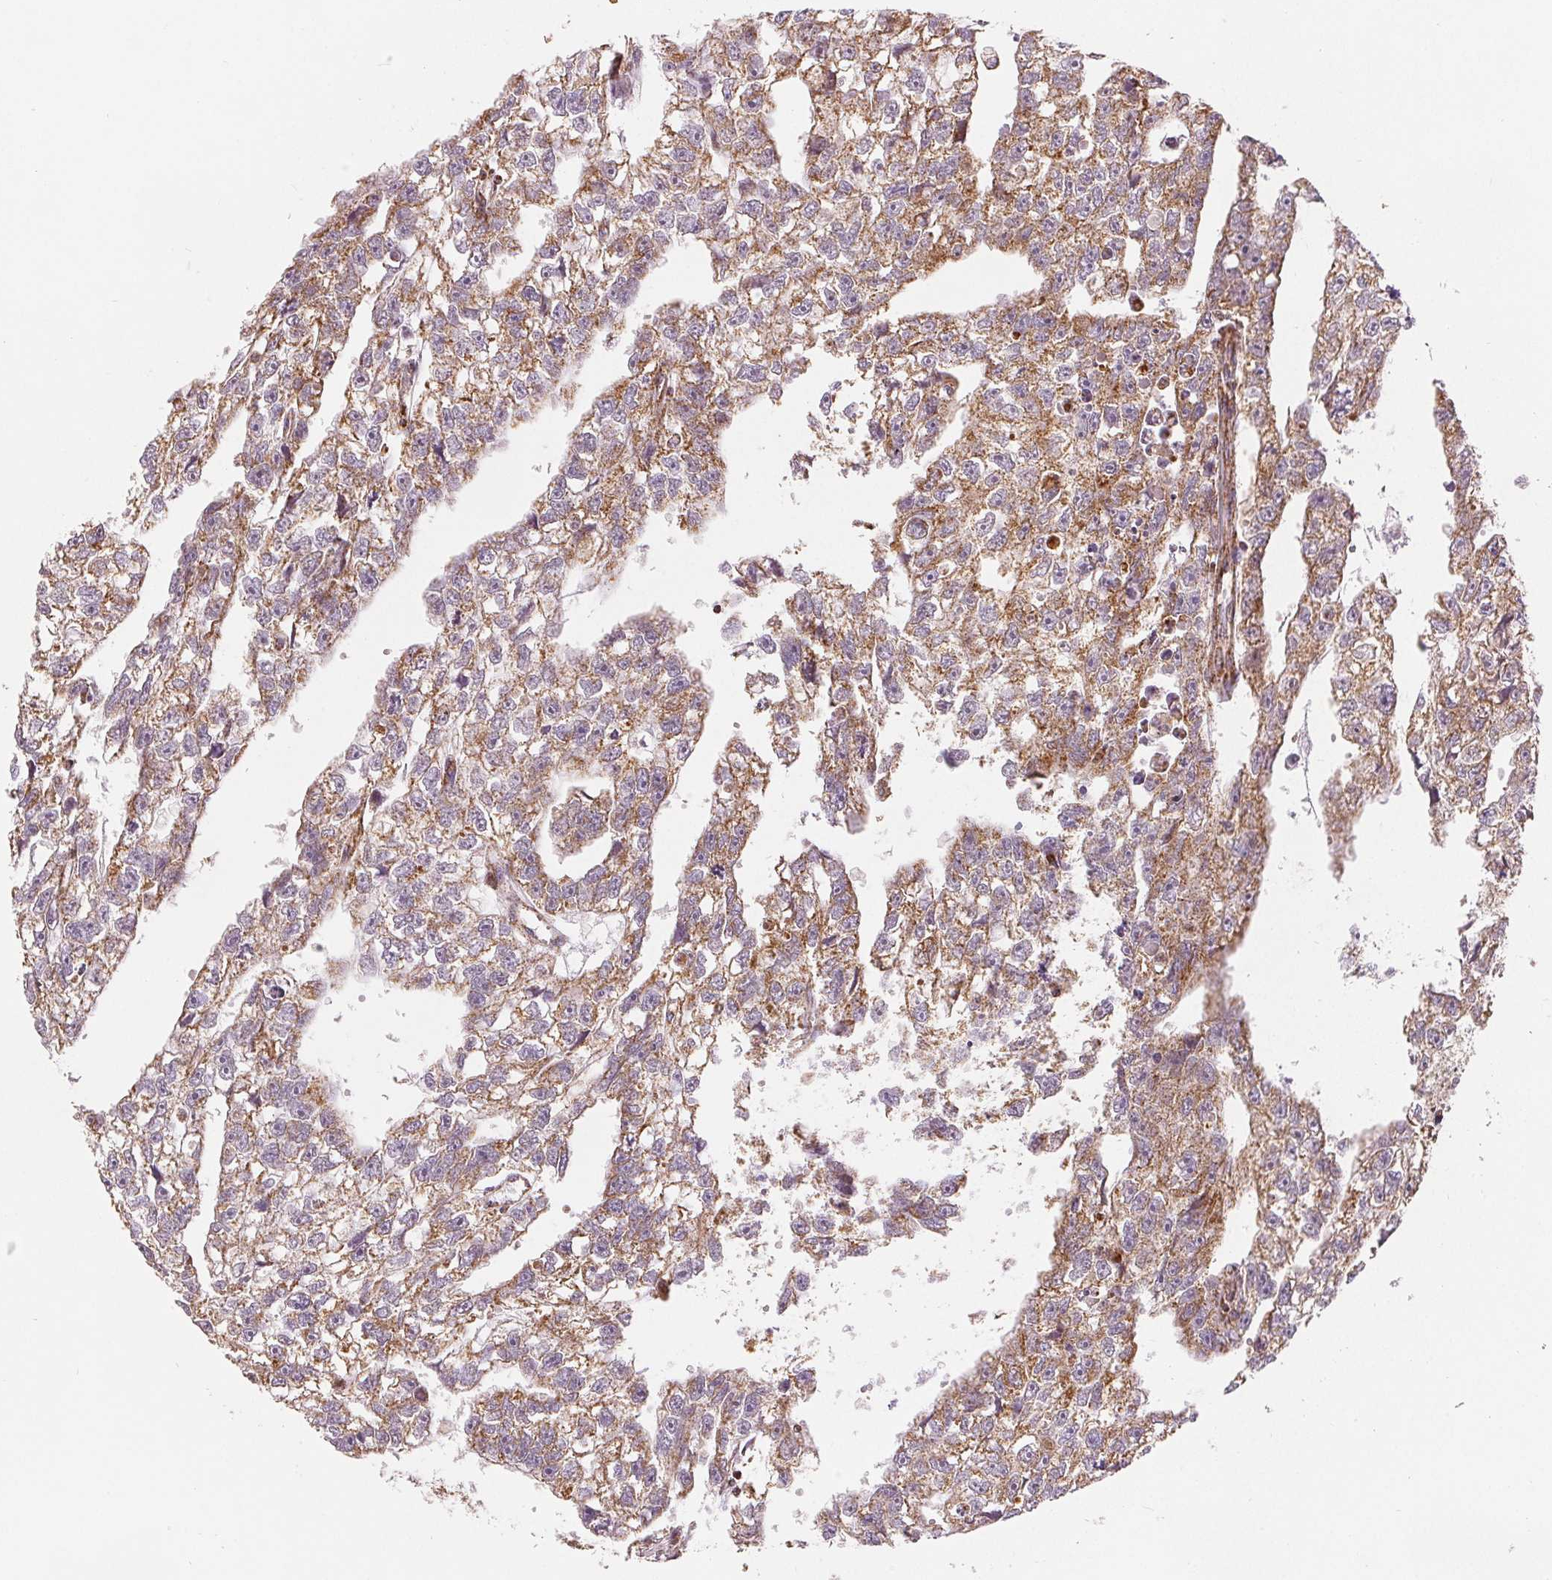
{"staining": {"intensity": "moderate", "quantity": ">75%", "location": "cytoplasmic/membranous"}, "tissue": "testis cancer", "cell_type": "Tumor cells", "image_type": "cancer", "snomed": [{"axis": "morphology", "description": "Carcinoma, Embryonal, NOS"}, {"axis": "morphology", "description": "Teratoma, malignant, NOS"}, {"axis": "topography", "description": "Testis"}], "caption": "Immunohistochemical staining of human testis teratoma (malignant) displays medium levels of moderate cytoplasmic/membranous protein positivity in approximately >75% of tumor cells.", "gene": "SDHB", "patient": {"sex": "male", "age": 44}}